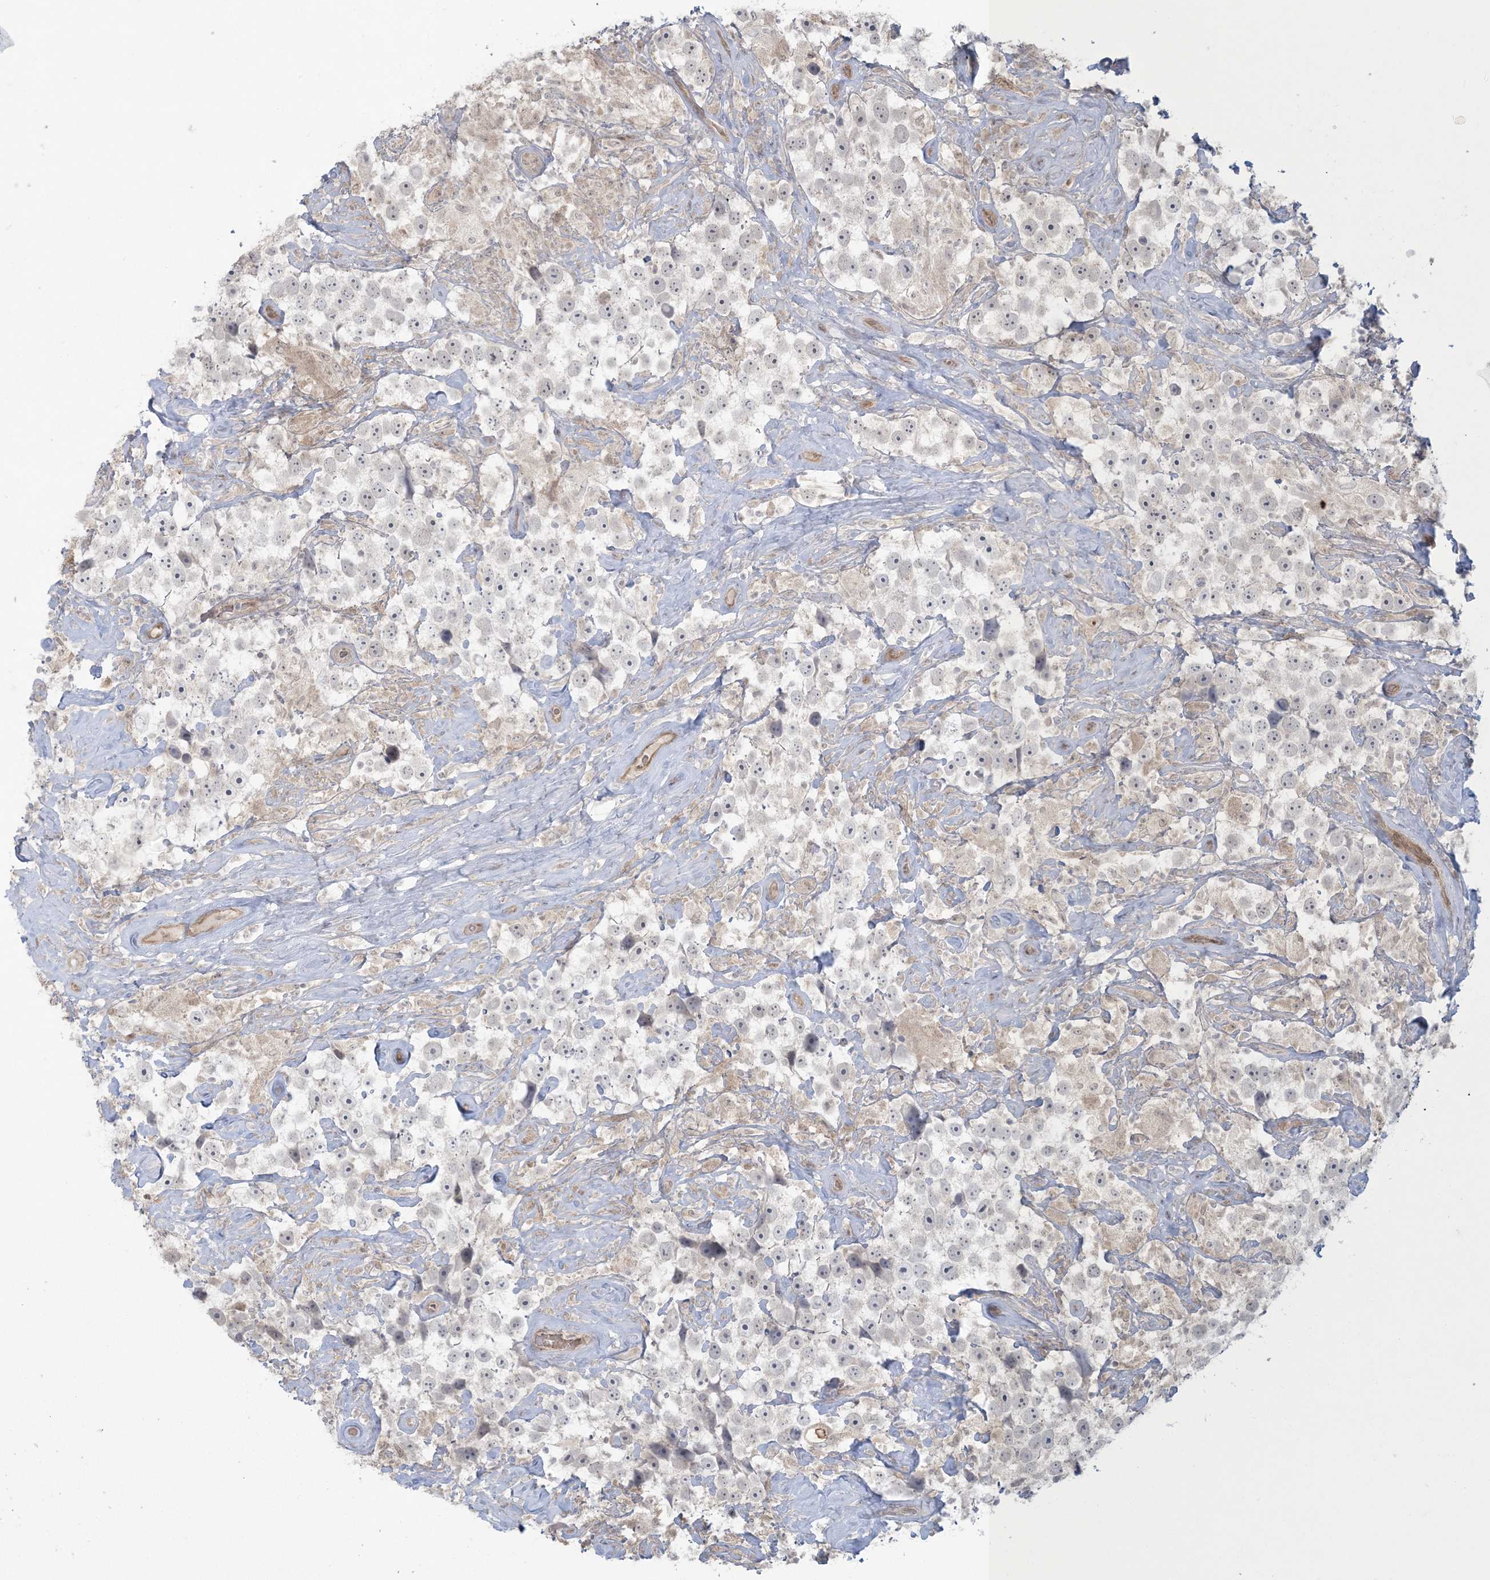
{"staining": {"intensity": "negative", "quantity": "none", "location": "none"}, "tissue": "testis cancer", "cell_type": "Tumor cells", "image_type": "cancer", "snomed": [{"axis": "morphology", "description": "Seminoma, NOS"}, {"axis": "topography", "description": "Testis"}], "caption": "There is no significant staining in tumor cells of testis seminoma.", "gene": "NRBP2", "patient": {"sex": "male", "age": 49}}